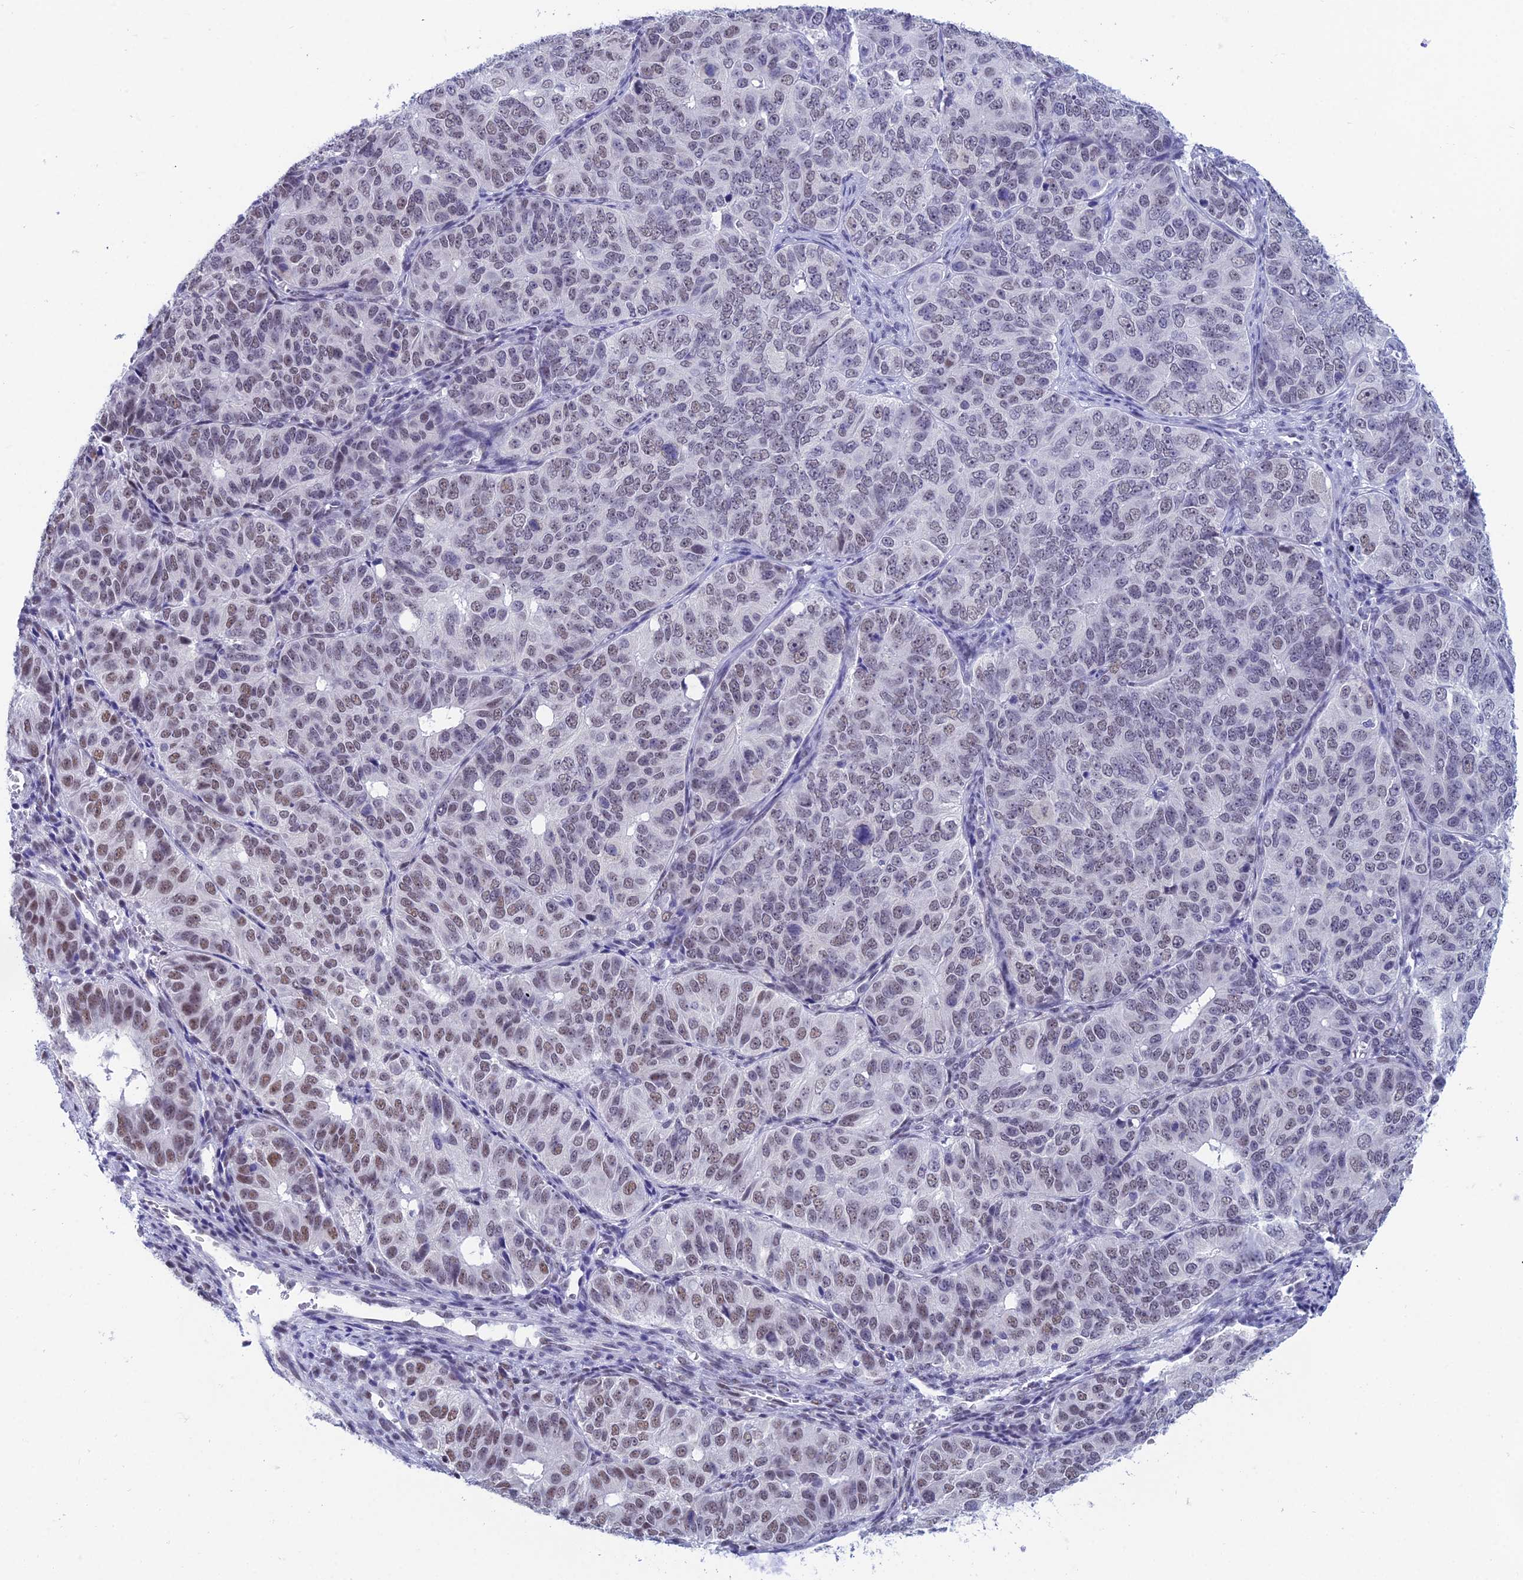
{"staining": {"intensity": "moderate", "quantity": "<25%", "location": "nuclear"}, "tissue": "ovarian cancer", "cell_type": "Tumor cells", "image_type": "cancer", "snomed": [{"axis": "morphology", "description": "Carcinoma, endometroid"}, {"axis": "topography", "description": "Ovary"}], "caption": "A histopathology image of ovarian cancer stained for a protein displays moderate nuclear brown staining in tumor cells.", "gene": "NABP2", "patient": {"sex": "female", "age": 51}}